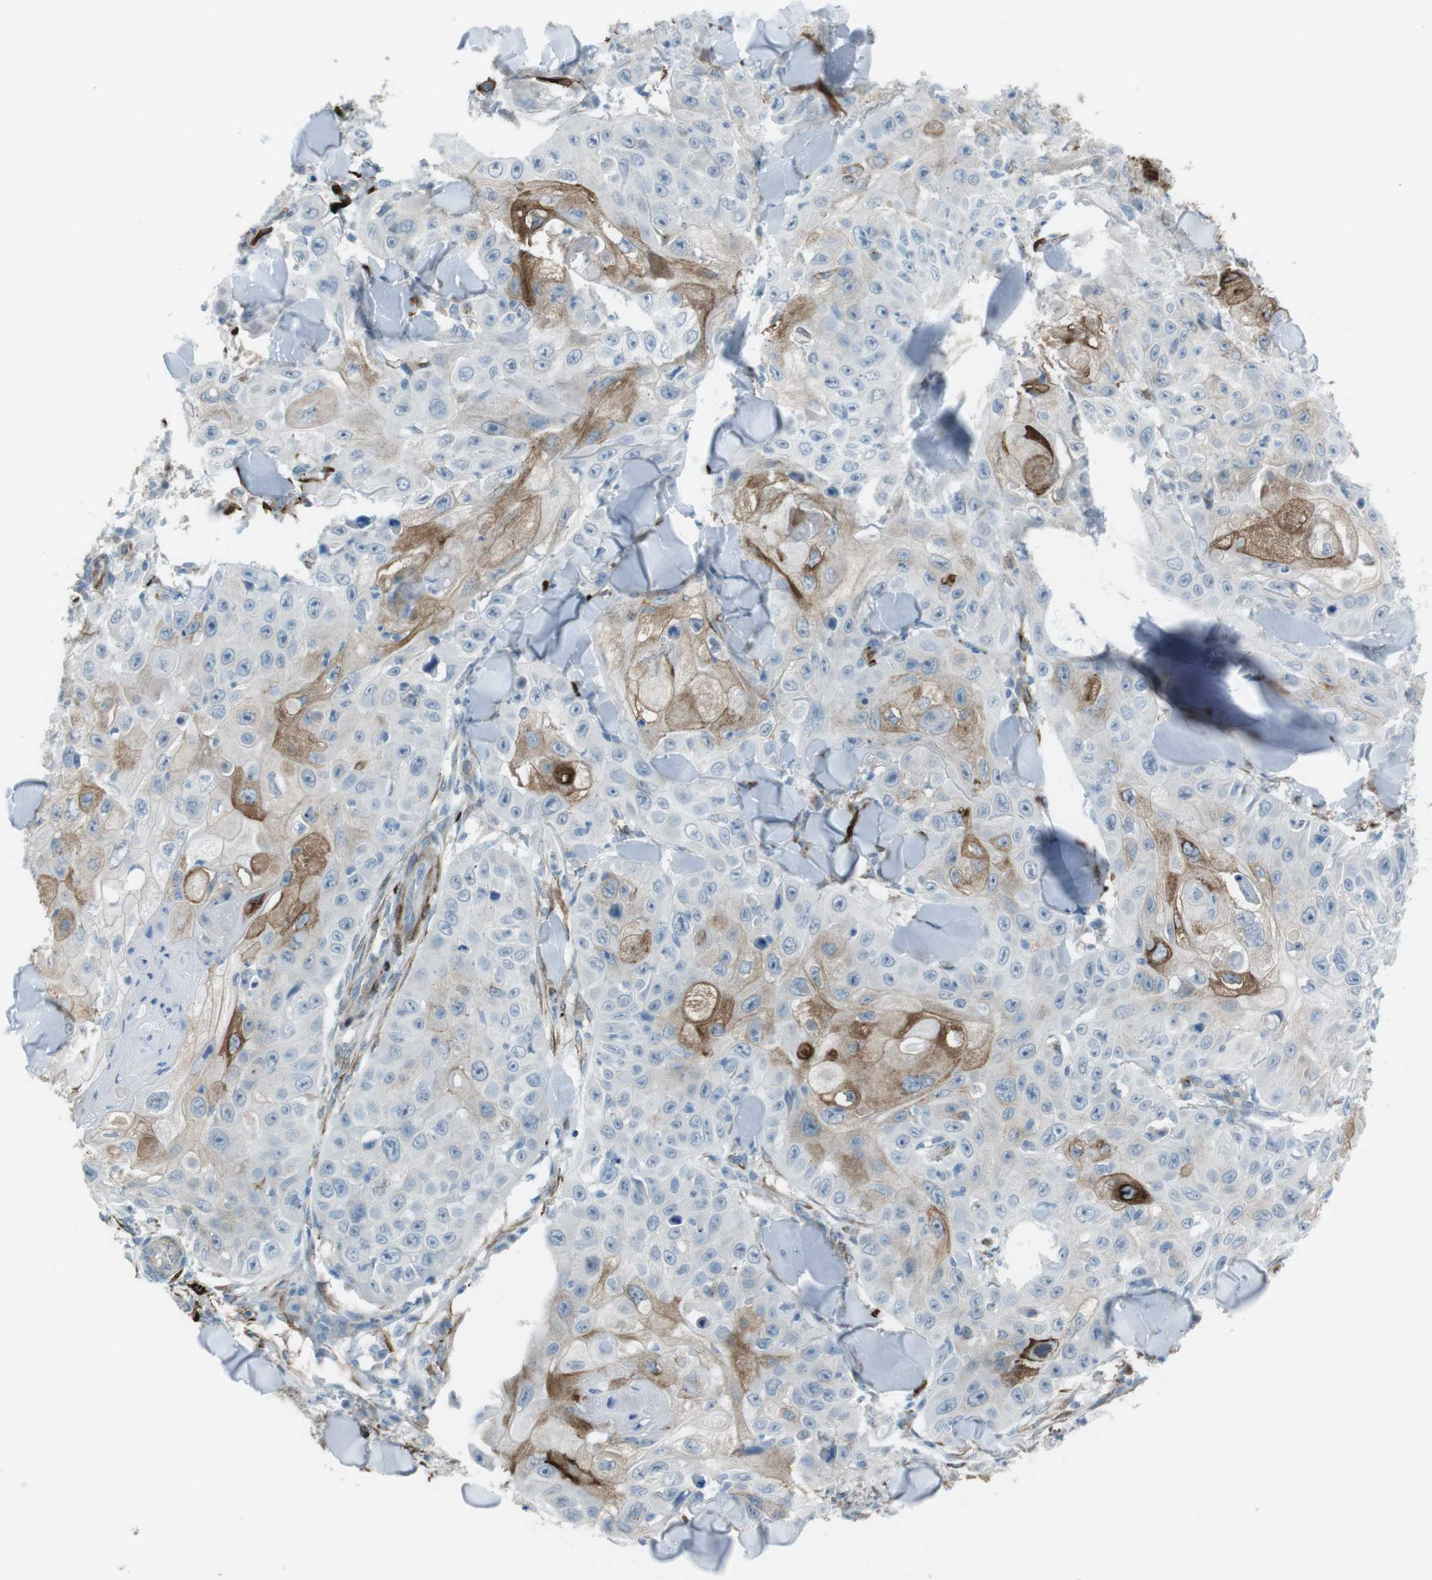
{"staining": {"intensity": "moderate", "quantity": "<25%", "location": "cytoplasmic/membranous"}, "tissue": "skin cancer", "cell_type": "Tumor cells", "image_type": "cancer", "snomed": [{"axis": "morphology", "description": "Squamous cell carcinoma, NOS"}, {"axis": "topography", "description": "Skin"}], "caption": "This is an image of immunohistochemistry (IHC) staining of skin cancer (squamous cell carcinoma), which shows moderate positivity in the cytoplasmic/membranous of tumor cells.", "gene": "TUBB2A", "patient": {"sex": "male", "age": 86}}